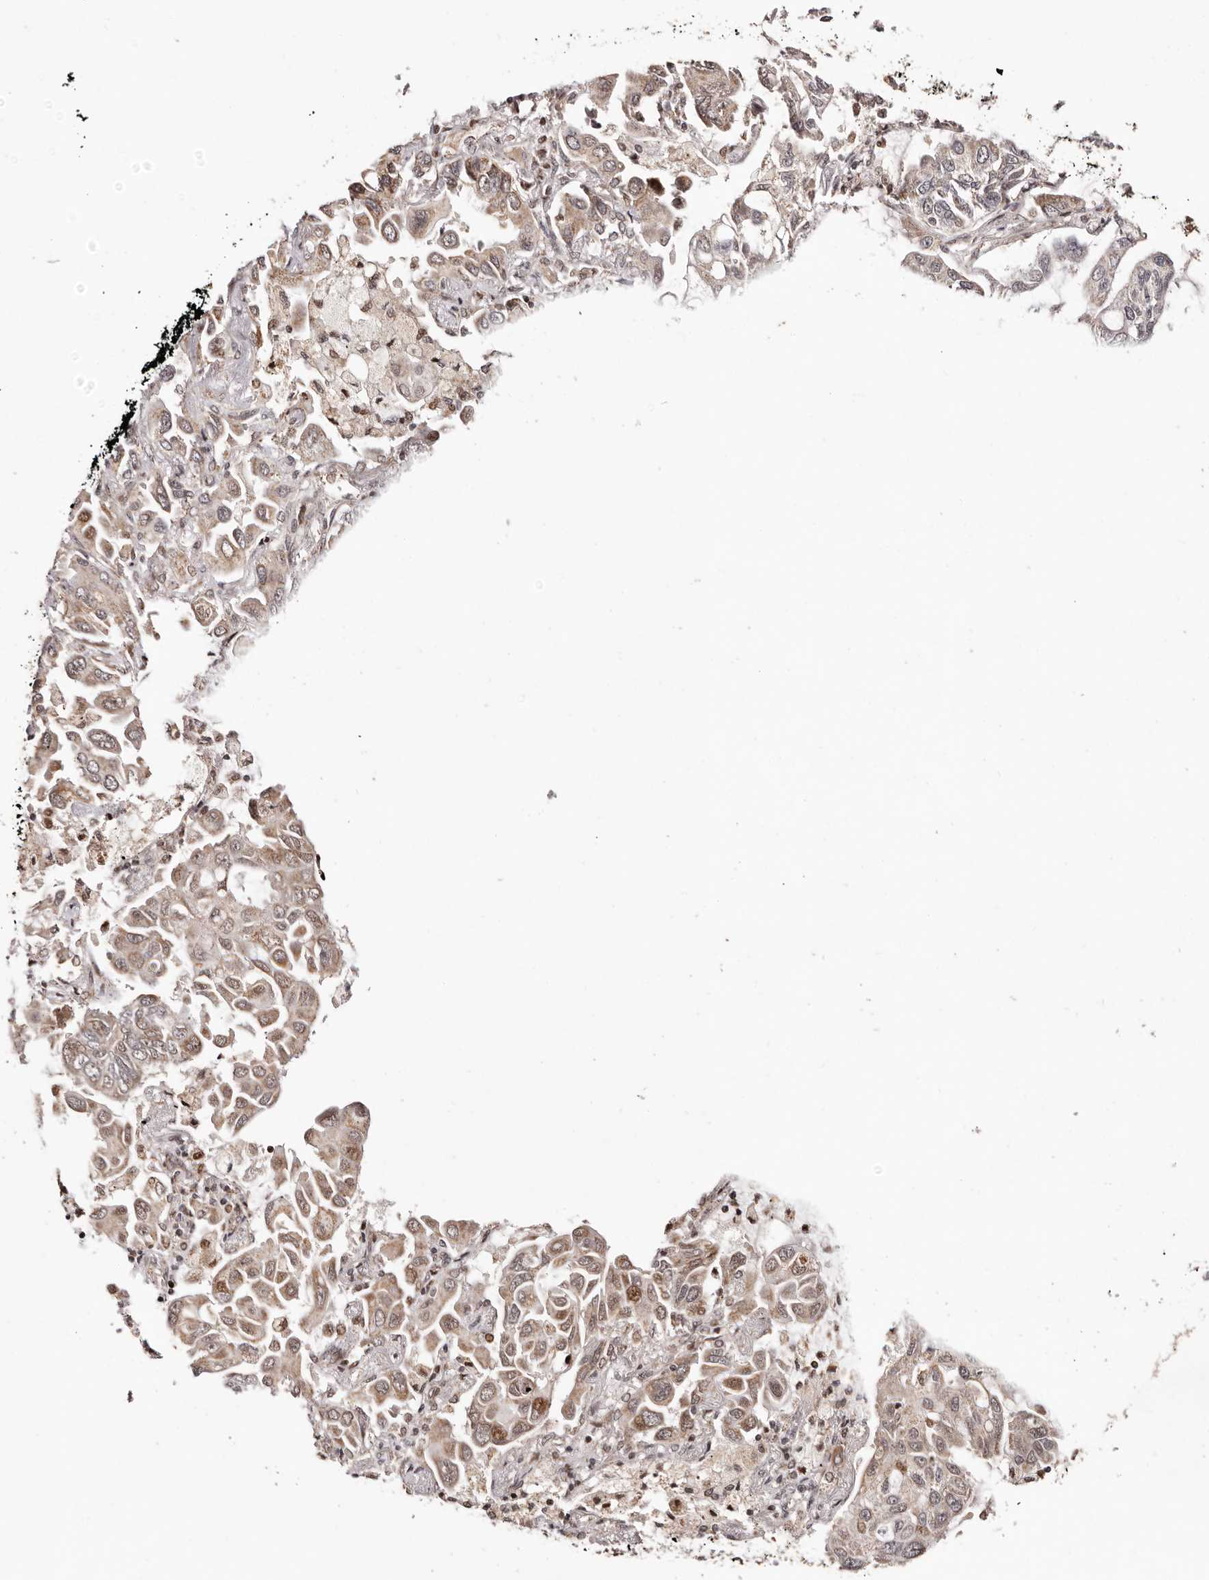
{"staining": {"intensity": "weak", "quantity": "25%-75%", "location": "cytoplasmic/membranous,nuclear"}, "tissue": "lung cancer", "cell_type": "Tumor cells", "image_type": "cancer", "snomed": [{"axis": "morphology", "description": "Adenocarcinoma, NOS"}, {"axis": "topography", "description": "Lung"}], "caption": "High-magnification brightfield microscopy of adenocarcinoma (lung) stained with DAB (brown) and counterstained with hematoxylin (blue). tumor cells exhibit weak cytoplasmic/membranous and nuclear positivity is present in about25%-75% of cells. (DAB (3,3'-diaminobenzidine) IHC with brightfield microscopy, high magnification).", "gene": "HIVEP3", "patient": {"sex": "male", "age": 64}}